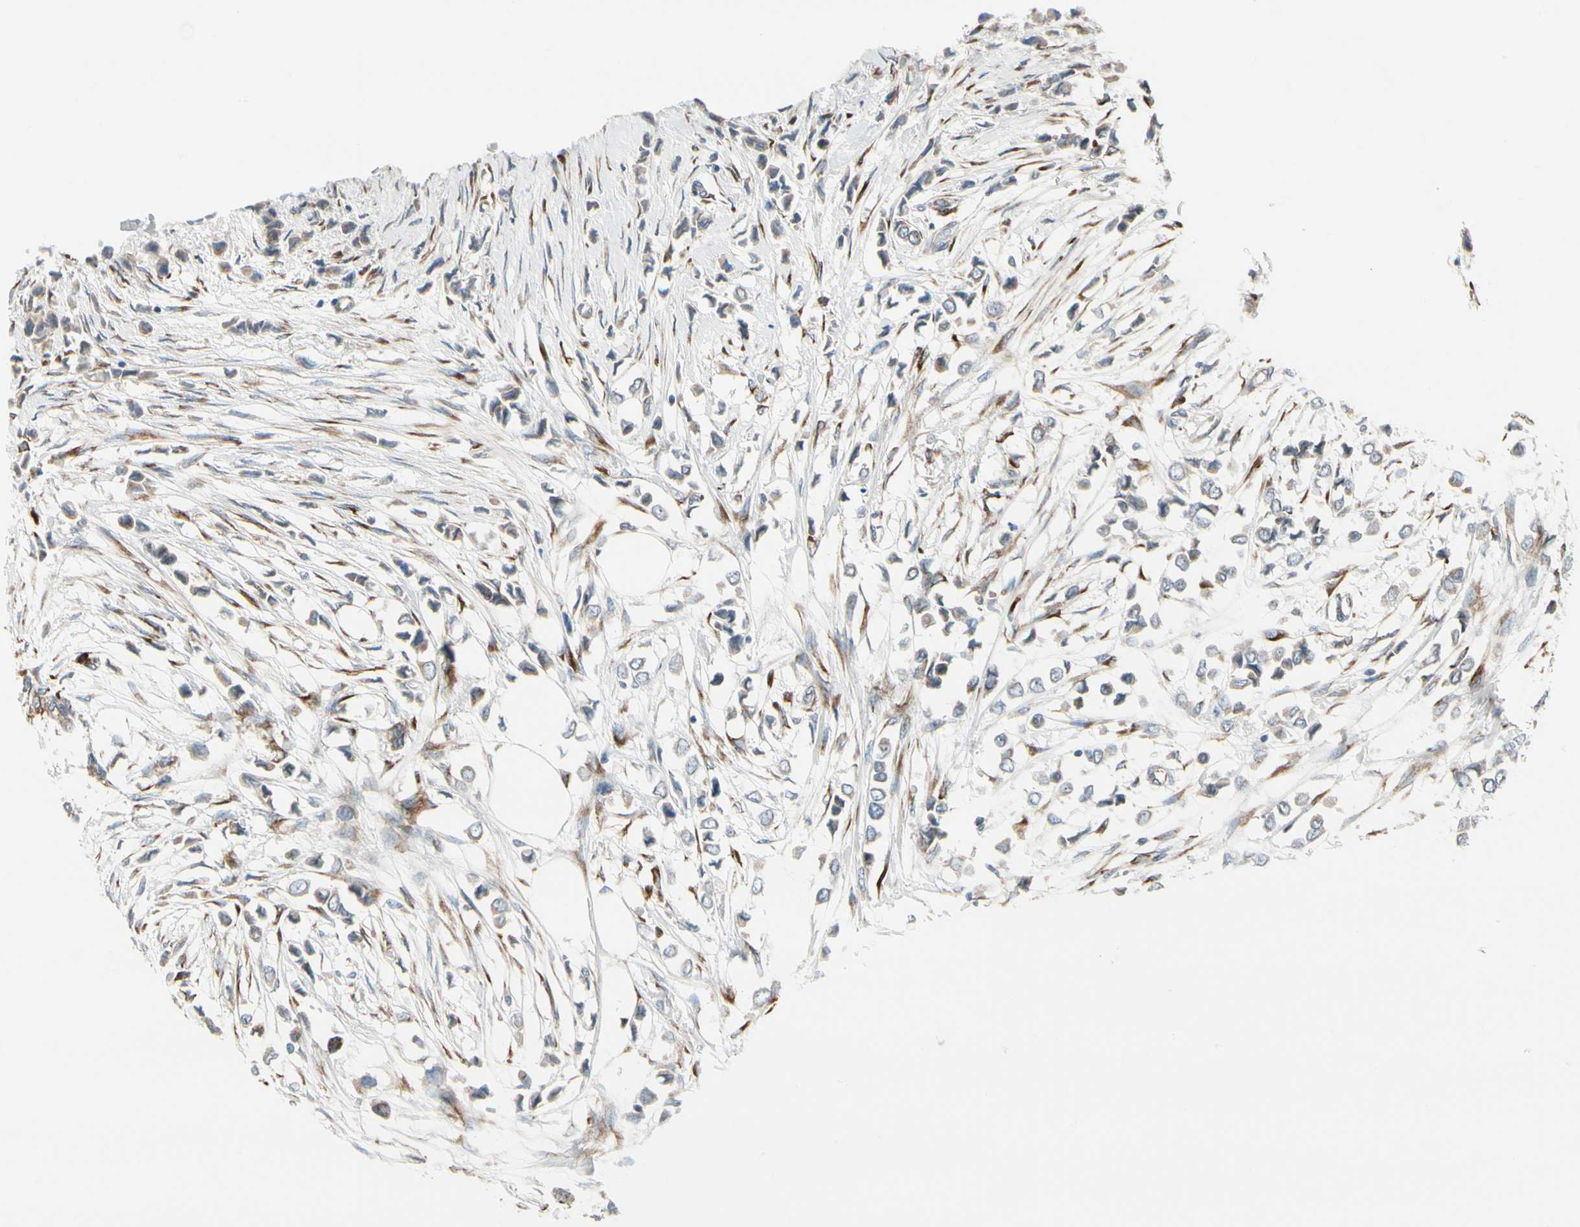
{"staining": {"intensity": "weak", "quantity": ">75%", "location": "cytoplasmic/membranous"}, "tissue": "breast cancer", "cell_type": "Tumor cells", "image_type": "cancer", "snomed": [{"axis": "morphology", "description": "Lobular carcinoma"}, {"axis": "topography", "description": "Breast"}], "caption": "A brown stain highlights weak cytoplasmic/membranous staining of a protein in human breast lobular carcinoma tumor cells.", "gene": "FNDC3A", "patient": {"sex": "female", "age": 51}}